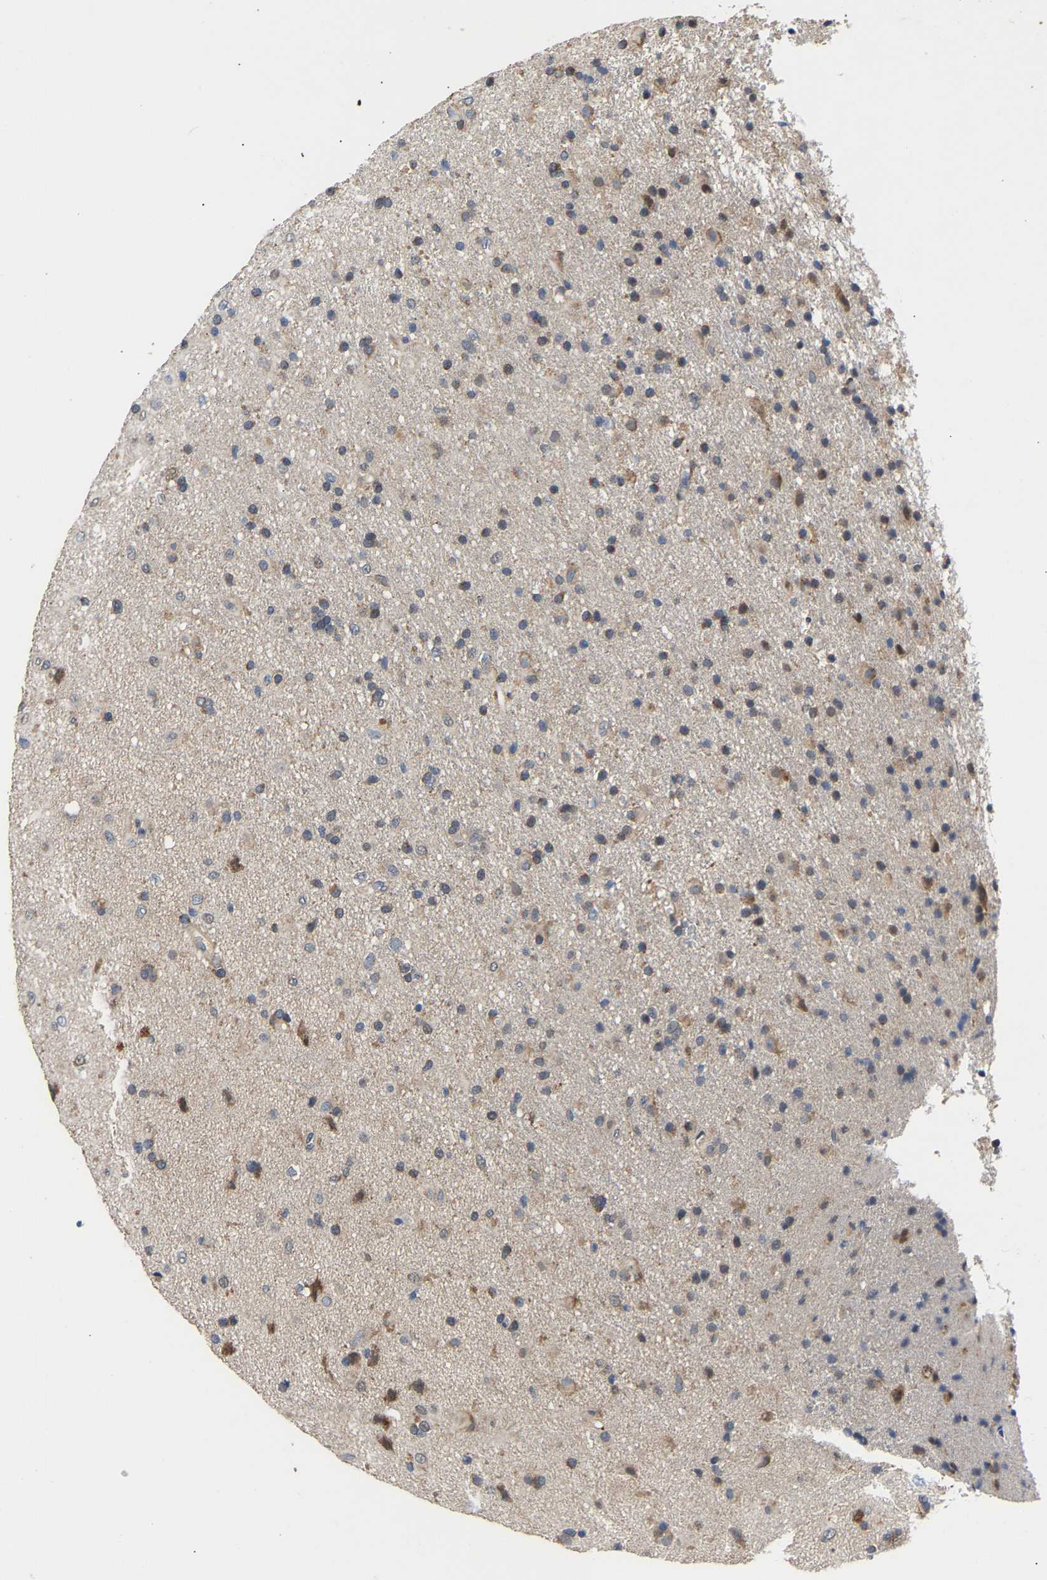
{"staining": {"intensity": "weak", "quantity": "<25%", "location": "cytoplasmic/membranous"}, "tissue": "glioma", "cell_type": "Tumor cells", "image_type": "cancer", "snomed": [{"axis": "morphology", "description": "Glioma, malignant, Low grade"}, {"axis": "topography", "description": "Brain"}], "caption": "There is no significant staining in tumor cells of glioma.", "gene": "KASH5", "patient": {"sex": "male", "age": 65}}